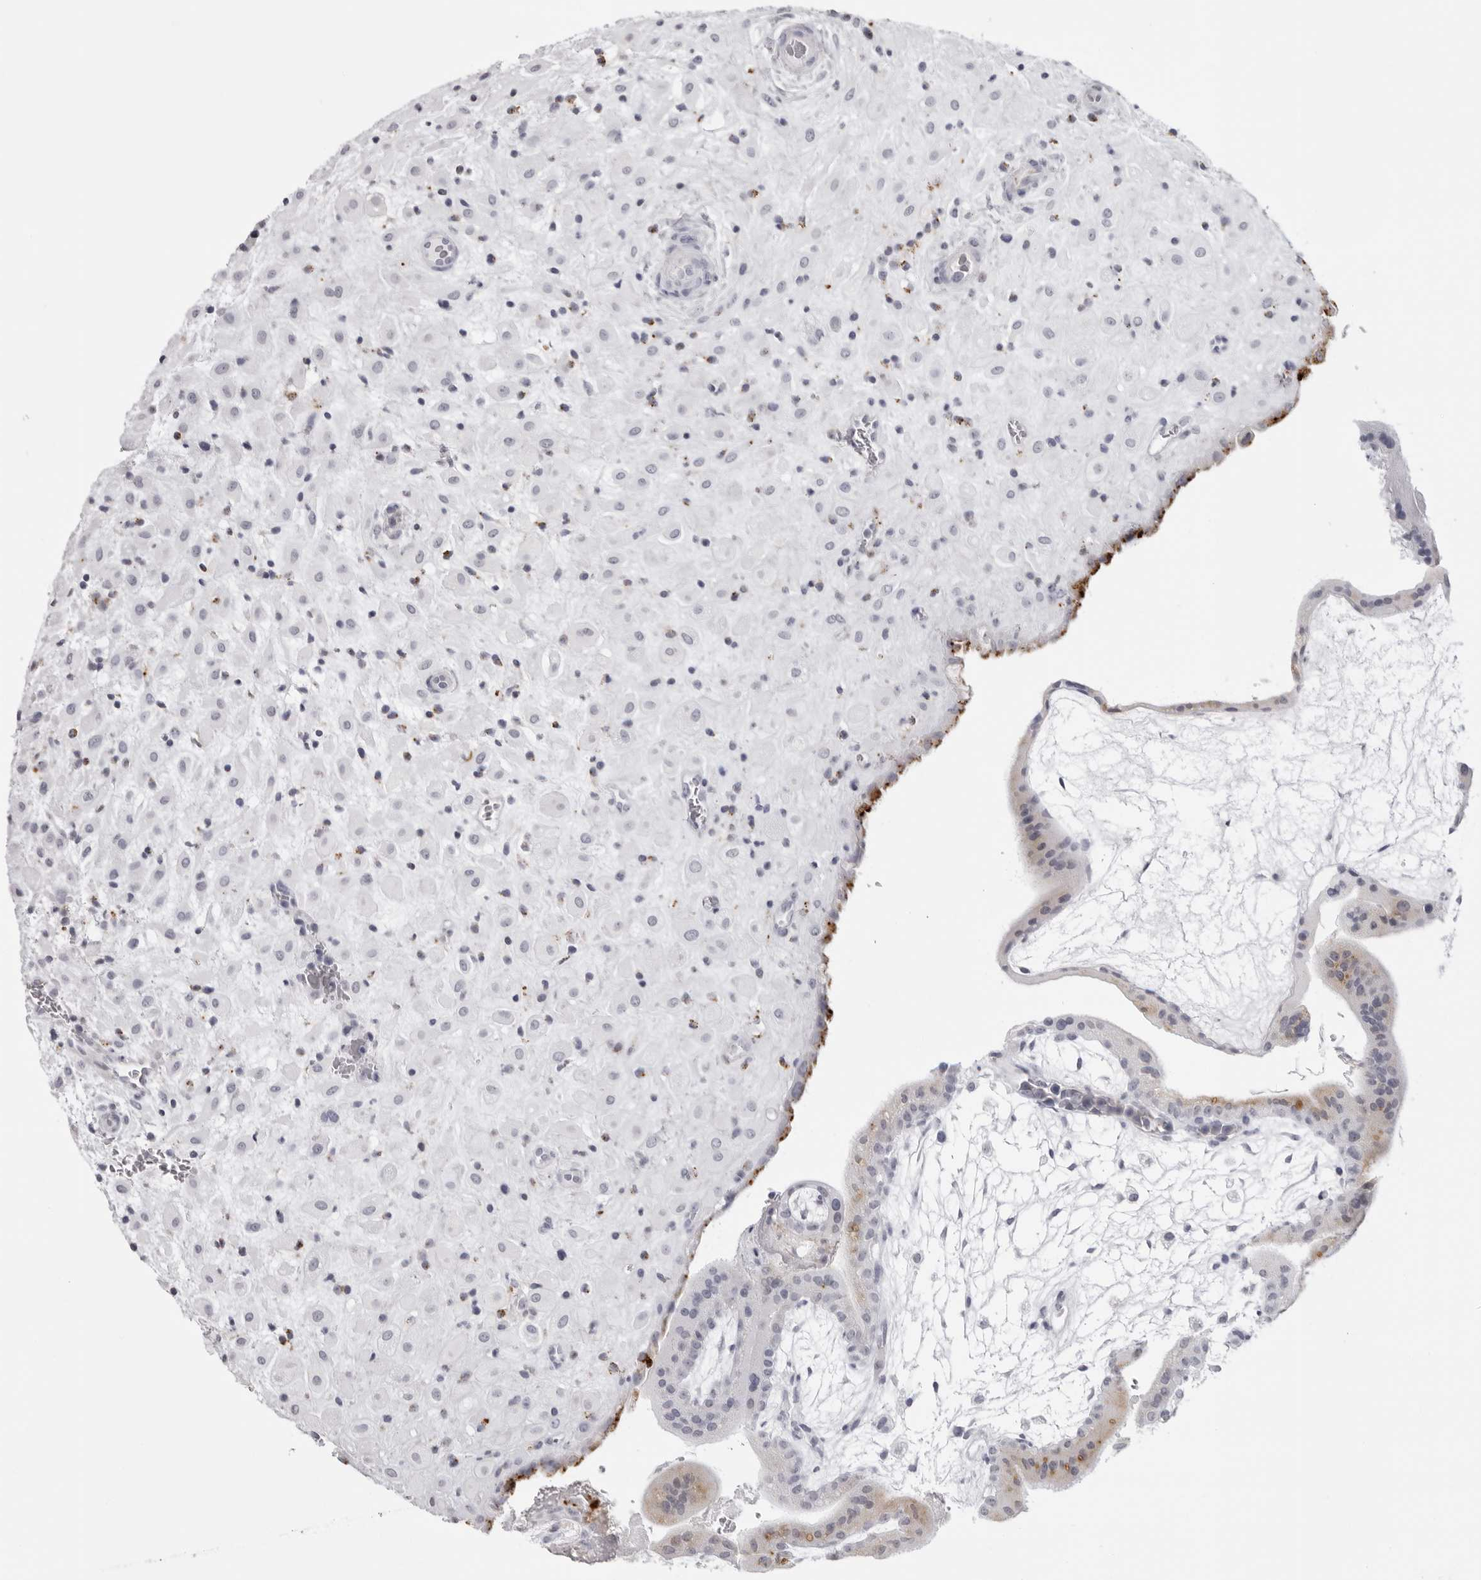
{"staining": {"intensity": "negative", "quantity": "none", "location": "none"}, "tissue": "placenta", "cell_type": "Decidual cells", "image_type": "normal", "snomed": [{"axis": "morphology", "description": "Normal tissue, NOS"}, {"axis": "topography", "description": "Placenta"}], "caption": "The photomicrograph demonstrates no significant positivity in decidual cells of placenta. Nuclei are stained in blue.", "gene": "IL25", "patient": {"sex": "female", "age": 35}}